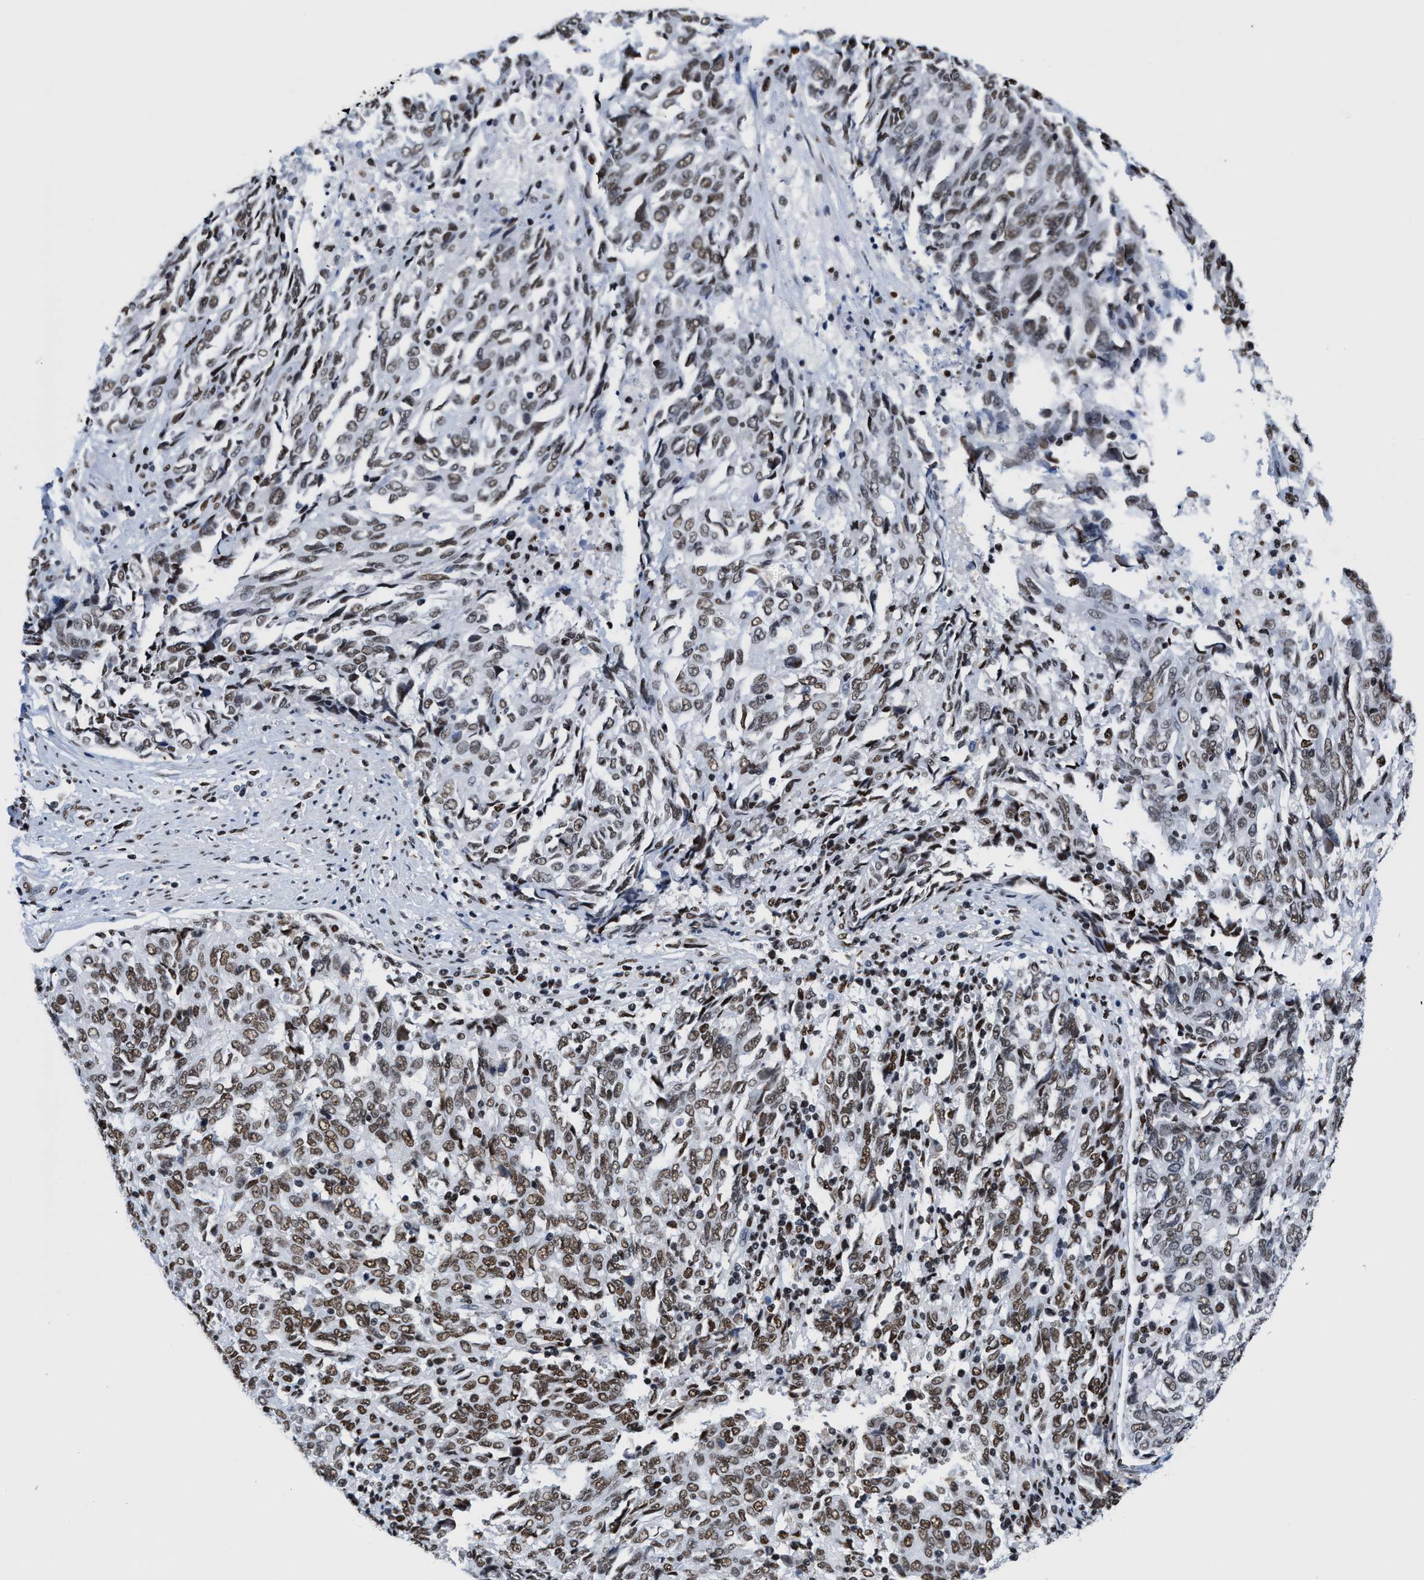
{"staining": {"intensity": "moderate", "quantity": ">75%", "location": "nuclear"}, "tissue": "endometrial cancer", "cell_type": "Tumor cells", "image_type": "cancer", "snomed": [{"axis": "morphology", "description": "Adenocarcinoma, NOS"}, {"axis": "topography", "description": "Endometrium"}], "caption": "A brown stain labels moderate nuclear positivity of a protein in human endometrial cancer (adenocarcinoma) tumor cells. (brown staining indicates protein expression, while blue staining denotes nuclei).", "gene": "SMARCC2", "patient": {"sex": "female", "age": 80}}